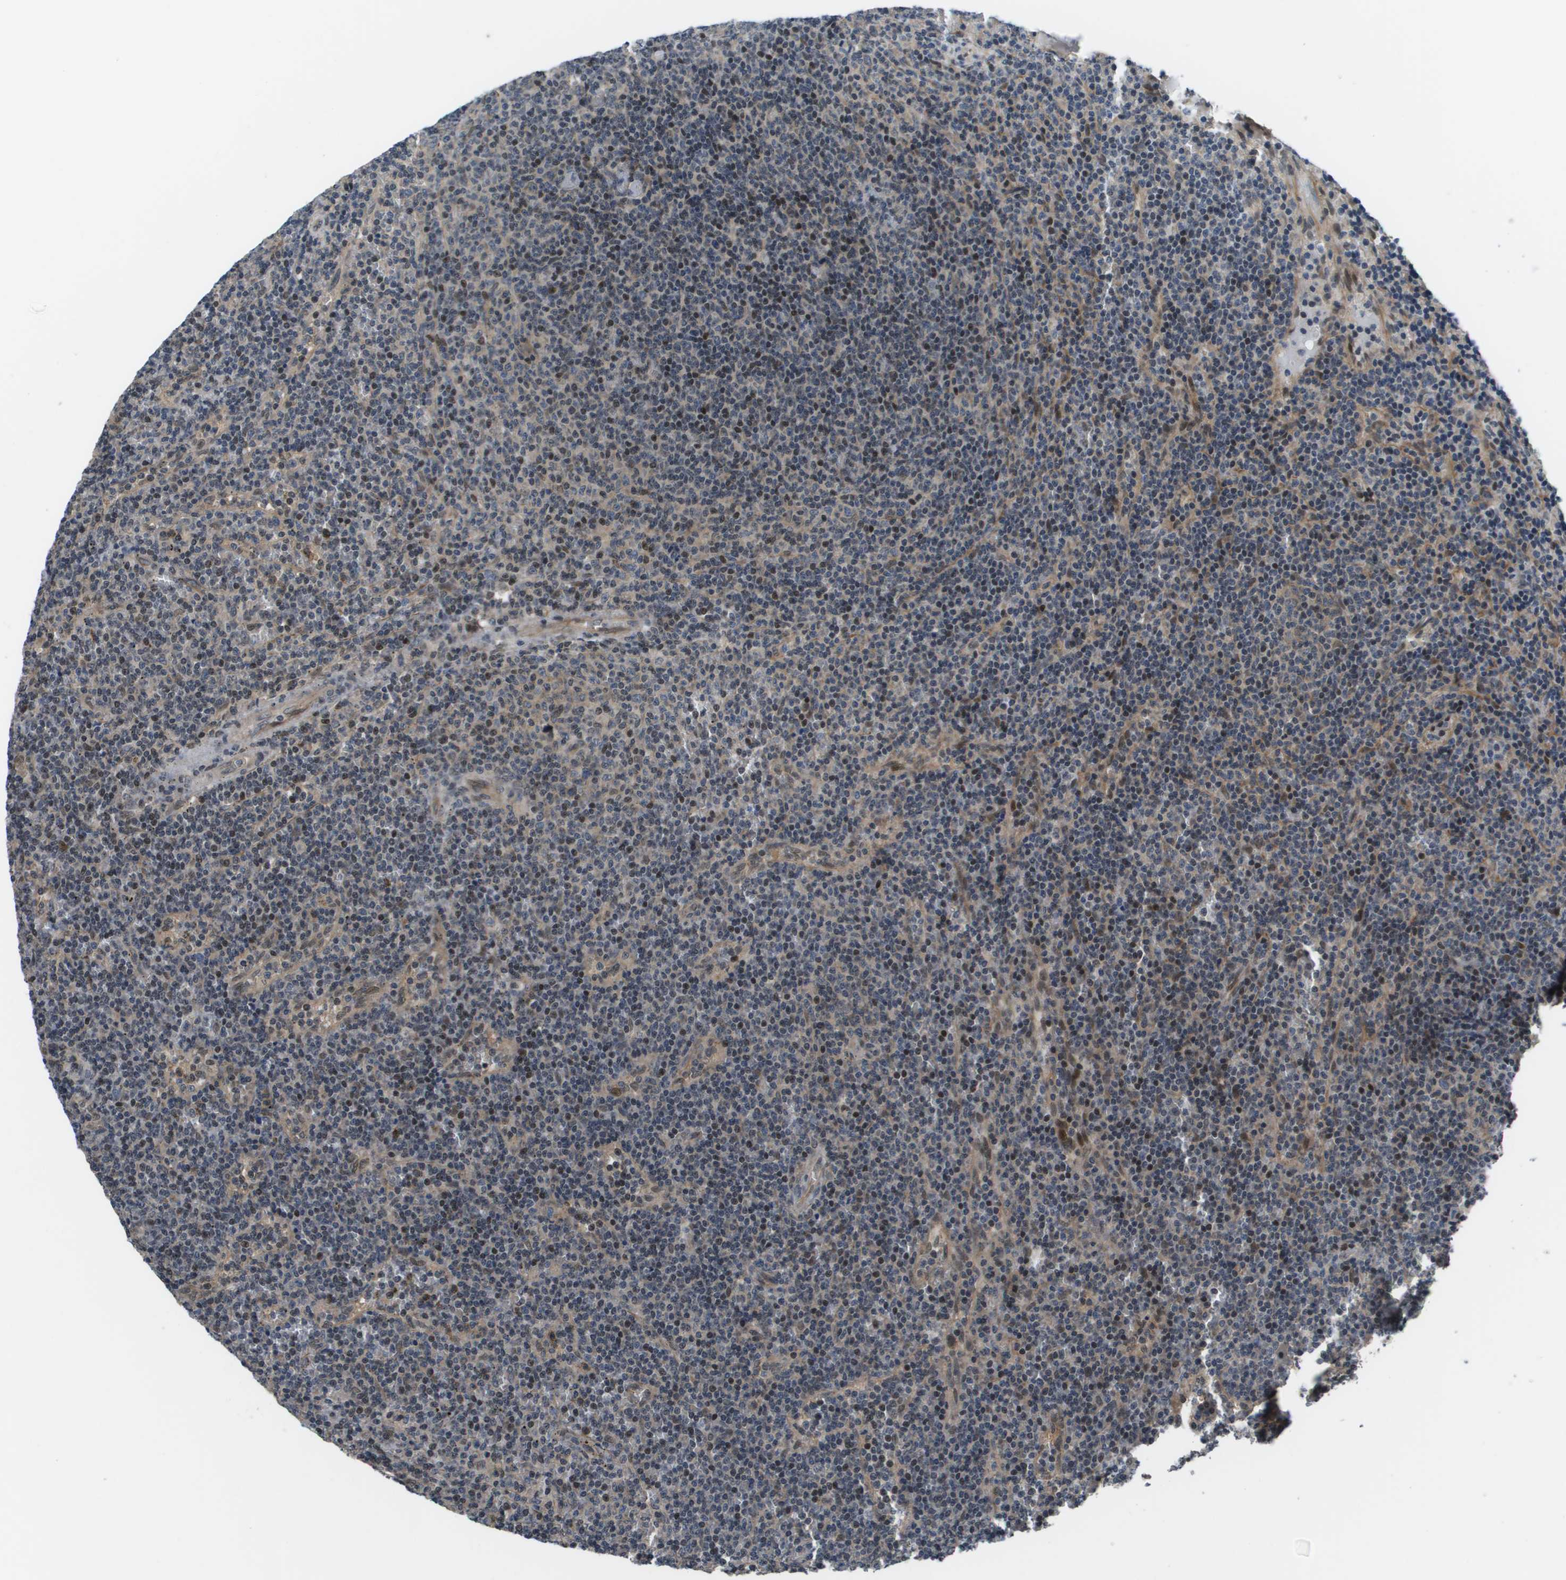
{"staining": {"intensity": "weak", "quantity": "25%-75%", "location": "nuclear"}, "tissue": "lymphoma", "cell_type": "Tumor cells", "image_type": "cancer", "snomed": [{"axis": "morphology", "description": "Malignant lymphoma, non-Hodgkin's type, Low grade"}, {"axis": "topography", "description": "Spleen"}], "caption": "A brown stain shows weak nuclear expression of a protein in lymphoma tumor cells.", "gene": "ENPP5", "patient": {"sex": "female", "age": 50}}